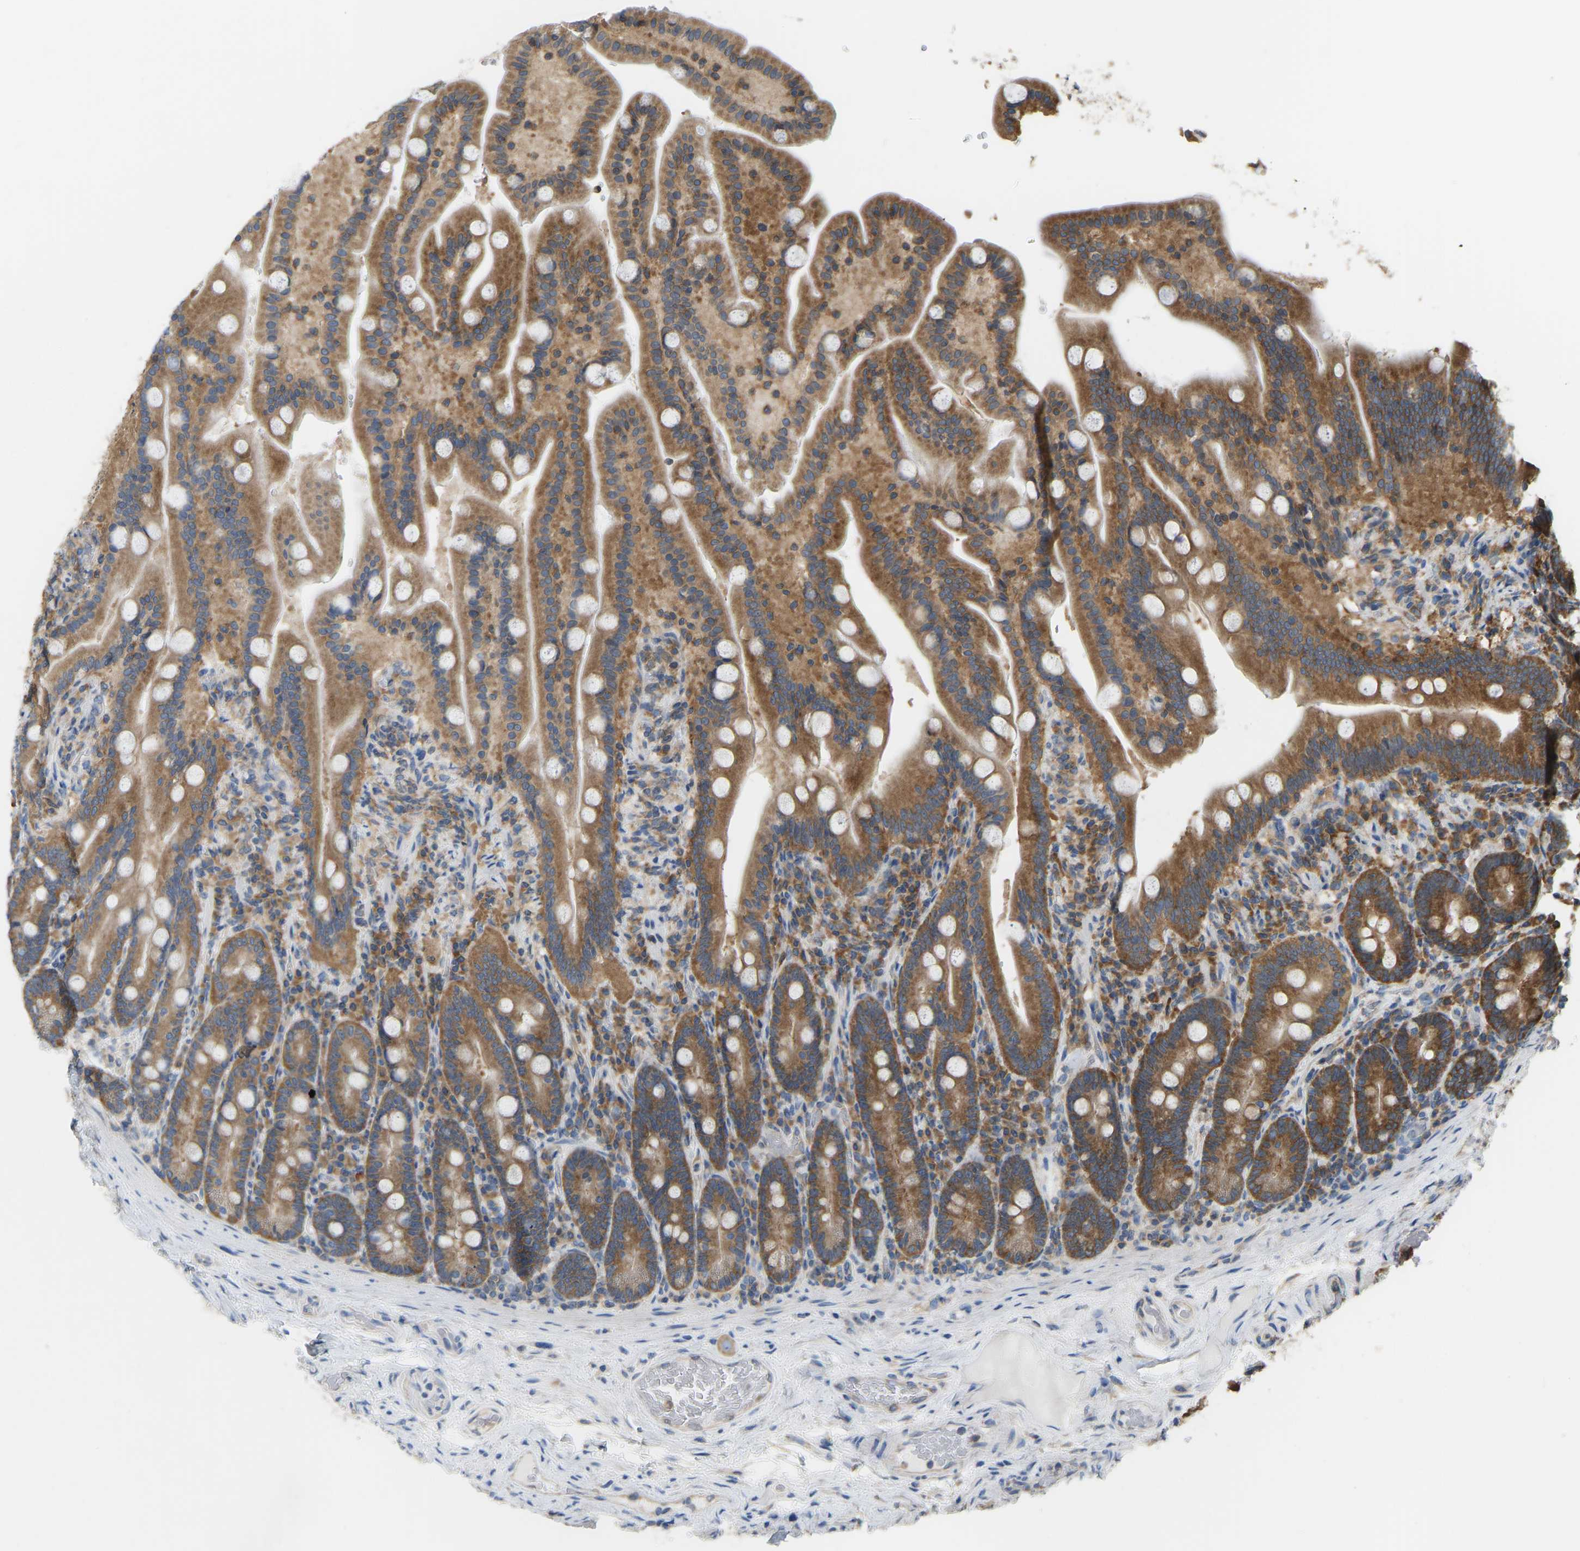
{"staining": {"intensity": "moderate", "quantity": ">75%", "location": "cytoplasmic/membranous"}, "tissue": "duodenum", "cell_type": "Glandular cells", "image_type": "normal", "snomed": [{"axis": "morphology", "description": "Normal tissue, NOS"}, {"axis": "topography", "description": "Duodenum"}], "caption": "Duodenum stained for a protein exhibits moderate cytoplasmic/membranous positivity in glandular cells. (DAB (3,3'-diaminobenzidine) = brown stain, brightfield microscopy at high magnification).", "gene": "RPS6KB2", "patient": {"sex": "male", "age": 54}}